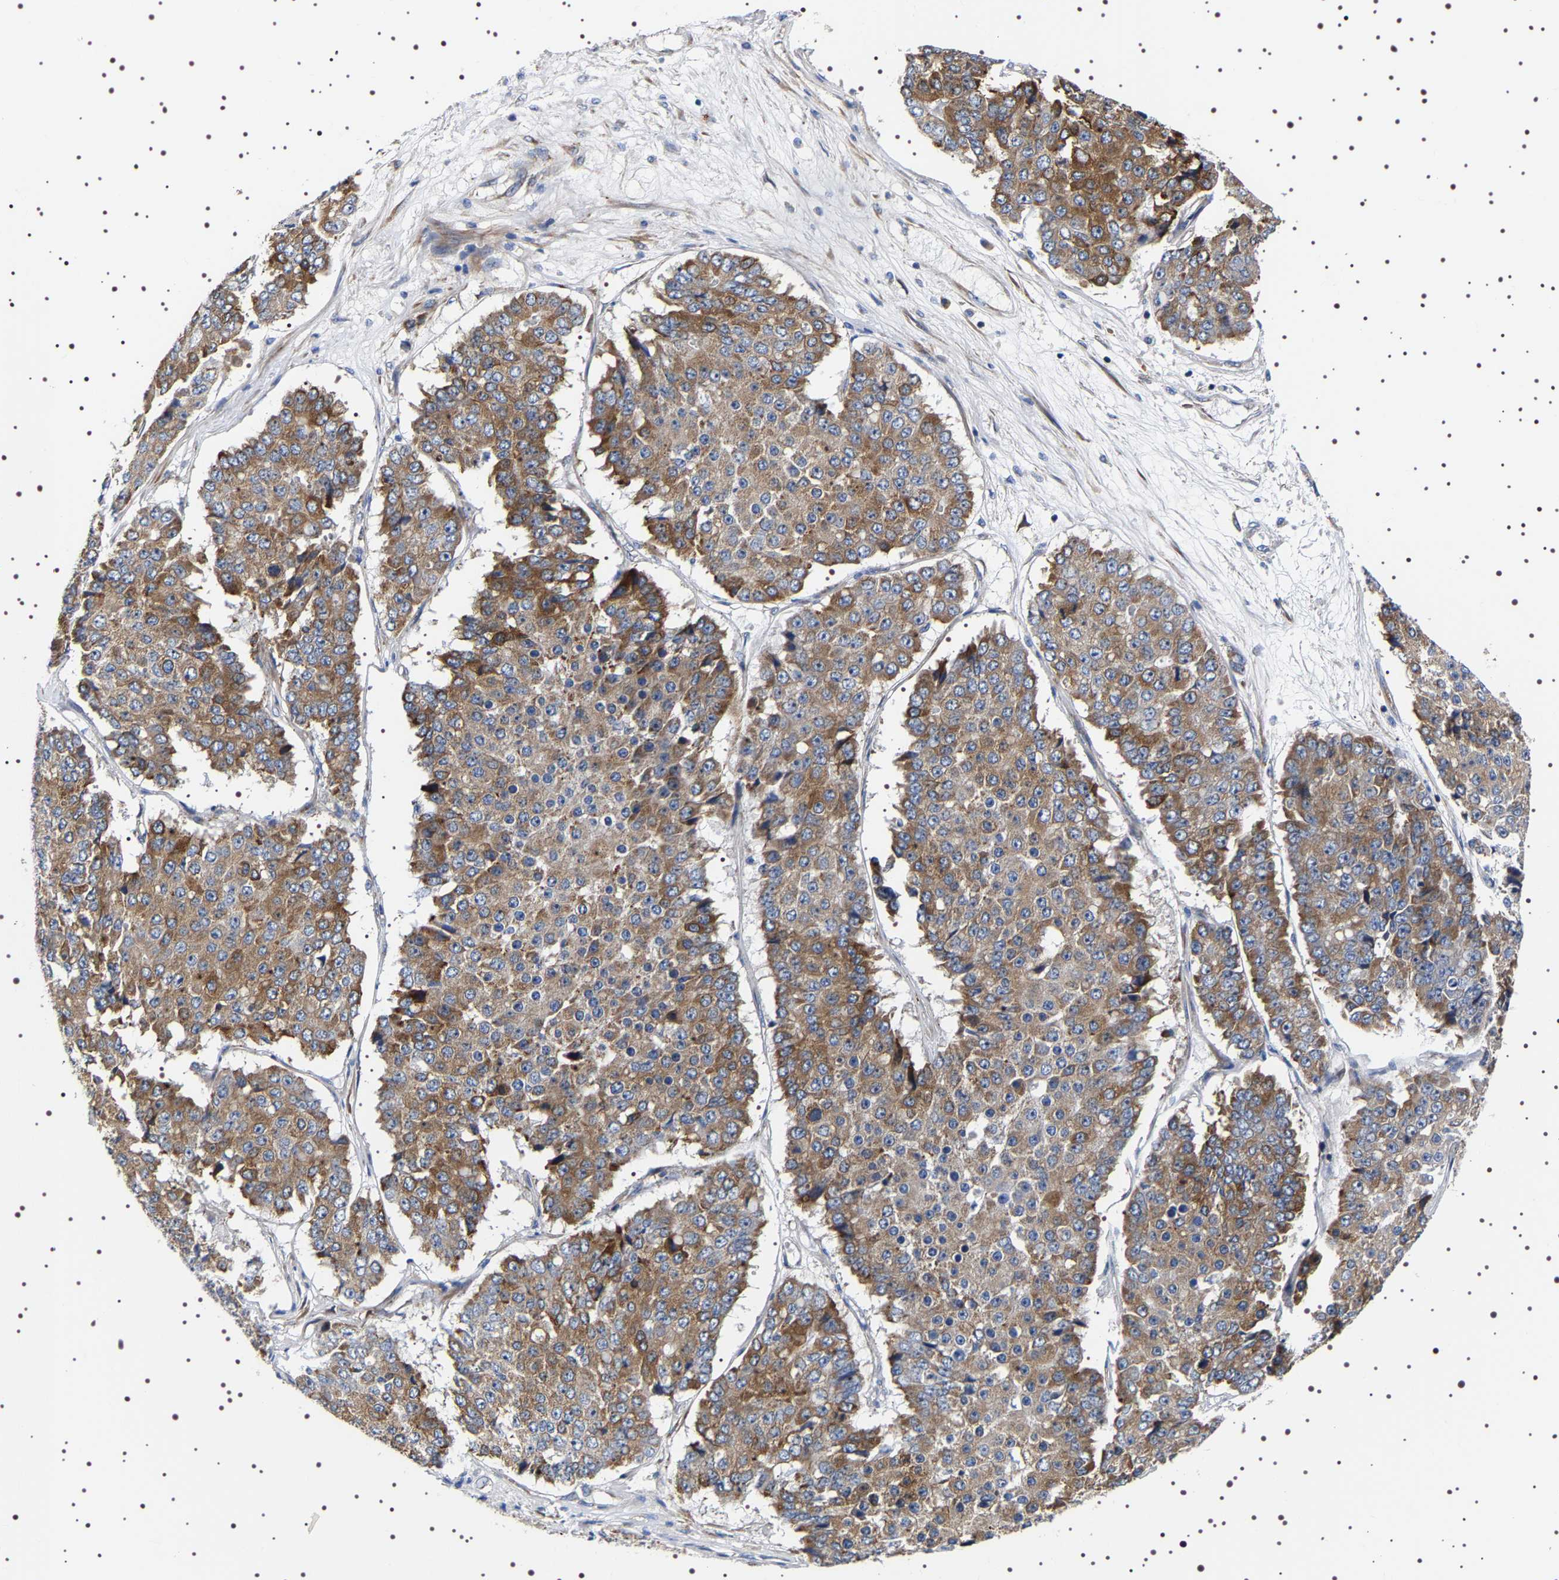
{"staining": {"intensity": "moderate", "quantity": ">75%", "location": "cytoplasmic/membranous"}, "tissue": "pancreatic cancer", "cell_type": "Tumor cells", "image_type": "cancer", "snomed": [{"axis": "morphology", "description": "Adenocarcinoma, NOS"}, {"axis": "topography", "description": "Pancreas"}], "caption": "A photomicrograph of human pancreatic cancer stained for a protein displays moderate cytoplasmic/membranous brown staining in tumor cells.", "gene": "SQLE", "patient": {"sex": "male", "age": 50}}